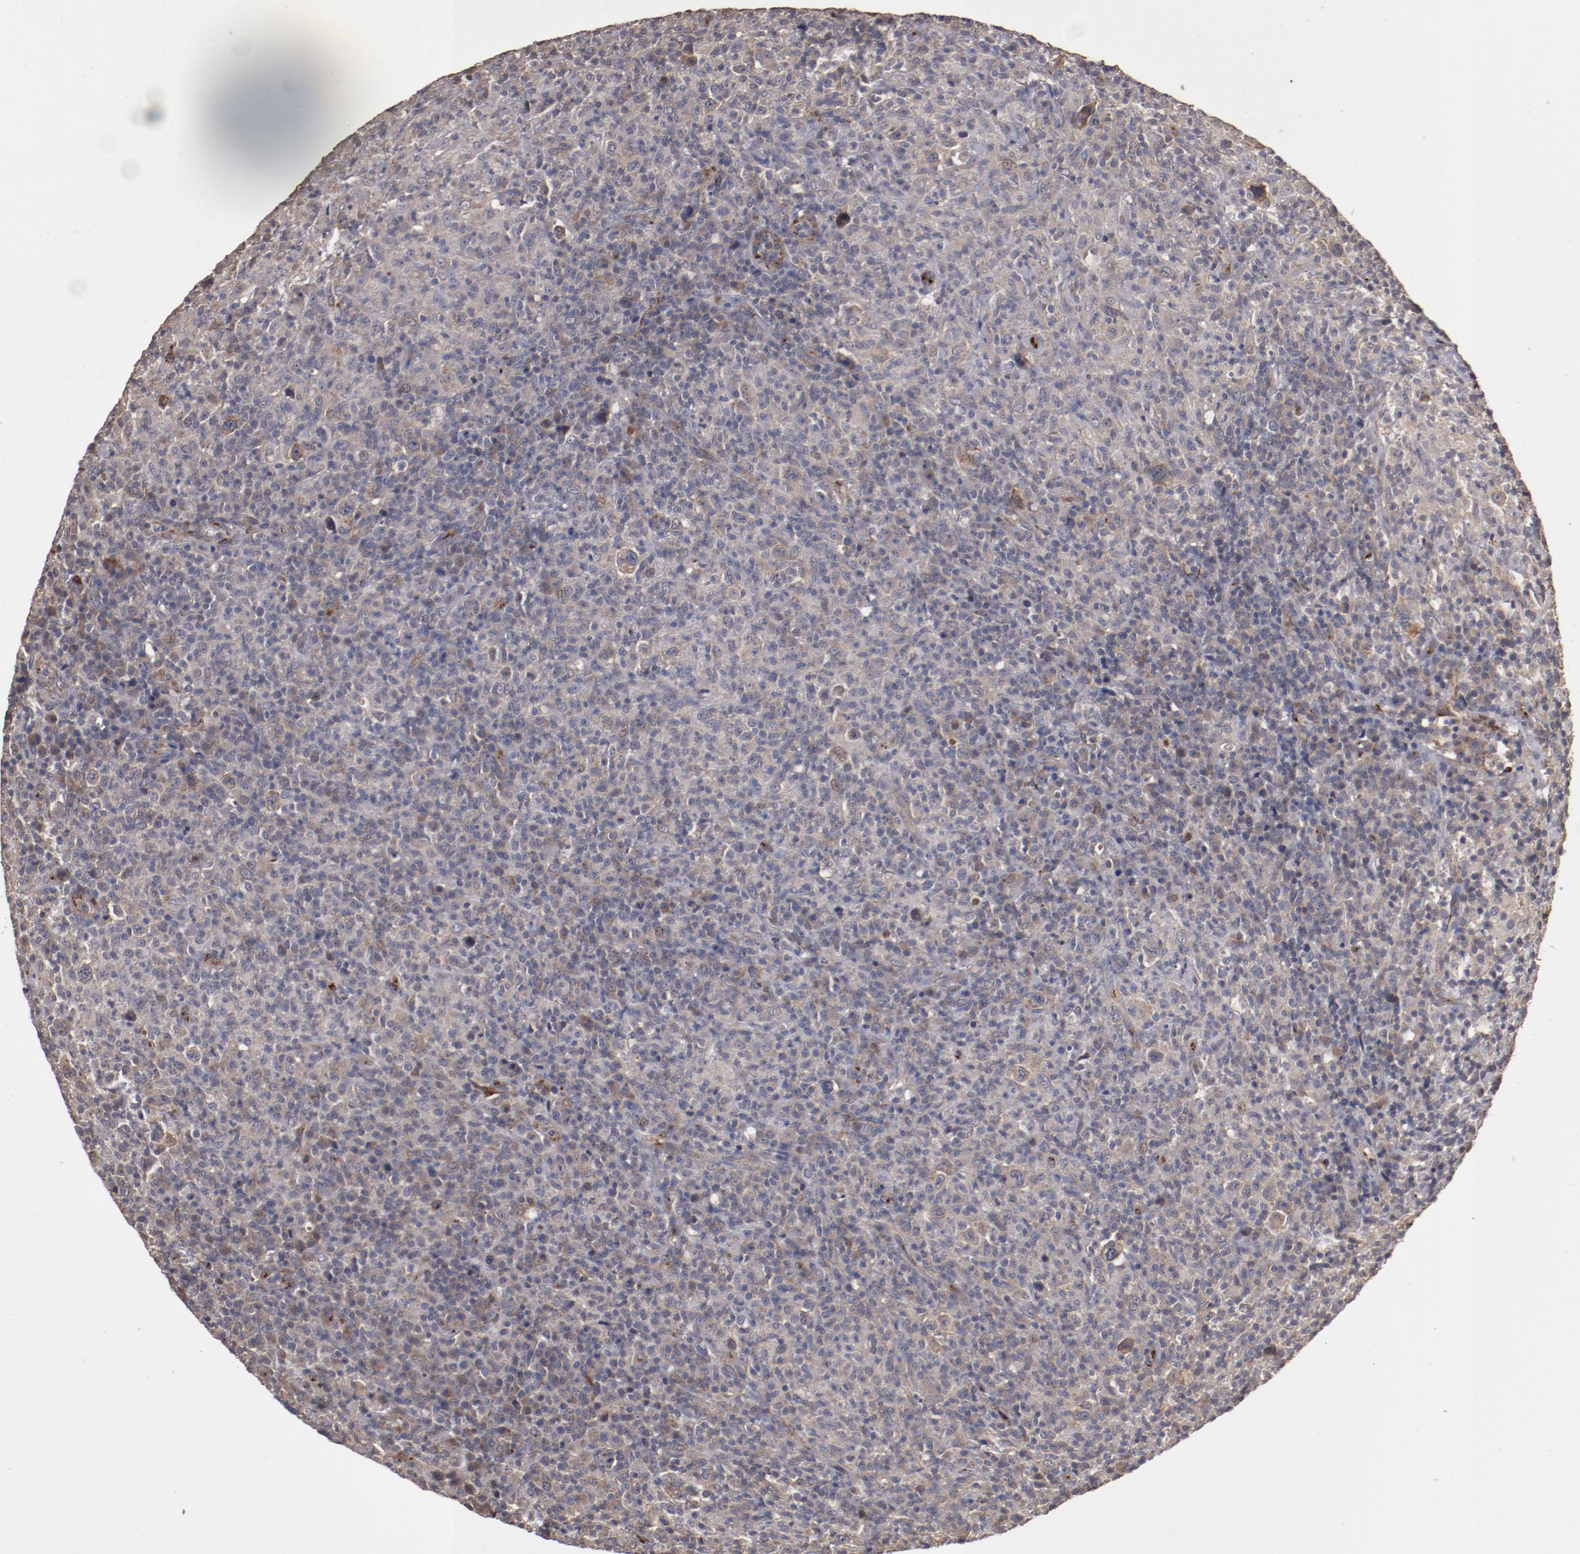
{"staining": {"intensity": "weak", "quantity": "25%-75%", "location": "cytoplasmic/membranous"}, "tissue": "lymphoma", "cell_type": "Tumor cells", "image_type": "cancer", "snomed": [{"axis": "morphology", "description": "Hodgkin's disease, NOS"}, {"axis": "topography", "description": "Lymph node"}], "caption": "The image exhibits immunohistochemical staining of Hodgkin's disease. There is weak cytoplasmic/membranous positivity is present in about 25%-75% of tumor cells.", "gene": "DIPK2B", "patient": {"sex": "male", "age": 65}}